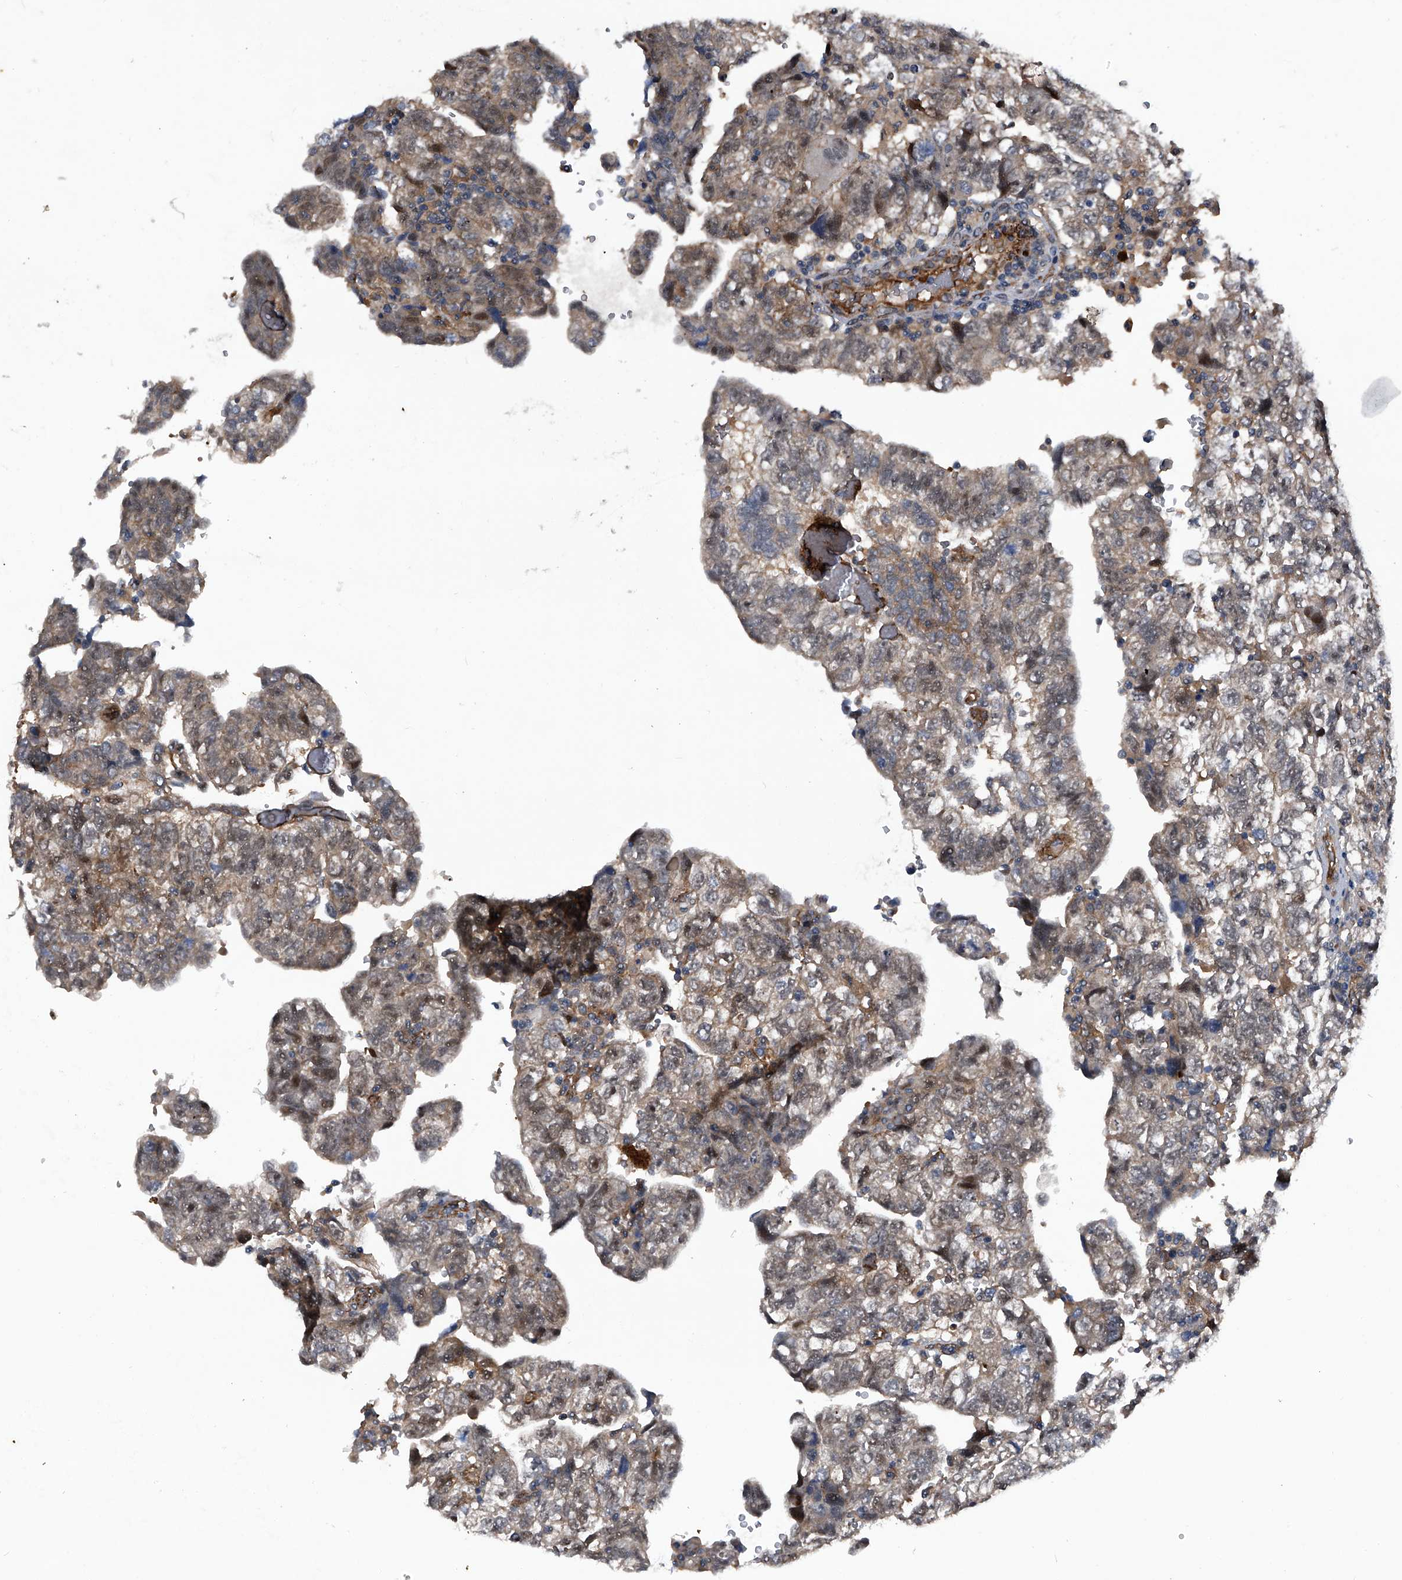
{"staining": {"intensity": "weak", "quantity": "25%-75%", "location": "cytoplasmic/membranous,nuclear"}, "tissue": "testis cancer", "cell_type": "Tumor cells", "image_type": "cancer", "snomed": [{"axis": "morphology", "description": "Carcinoma, Embryonal, NOS"}, {"axis": "topography", "description": "Testis"}], "caption": "This photomicrograph displays testis embryonal carcinoma stained with immunohistochemistry to label a protein in brown. The cytoplasmic/membranous and nuclear of tumor cells show weak positivity for the protein. Nuclei are counter-stained blue.", "gene": "MAPKAP1", "patient": {"sex": "male", "age": 36}}